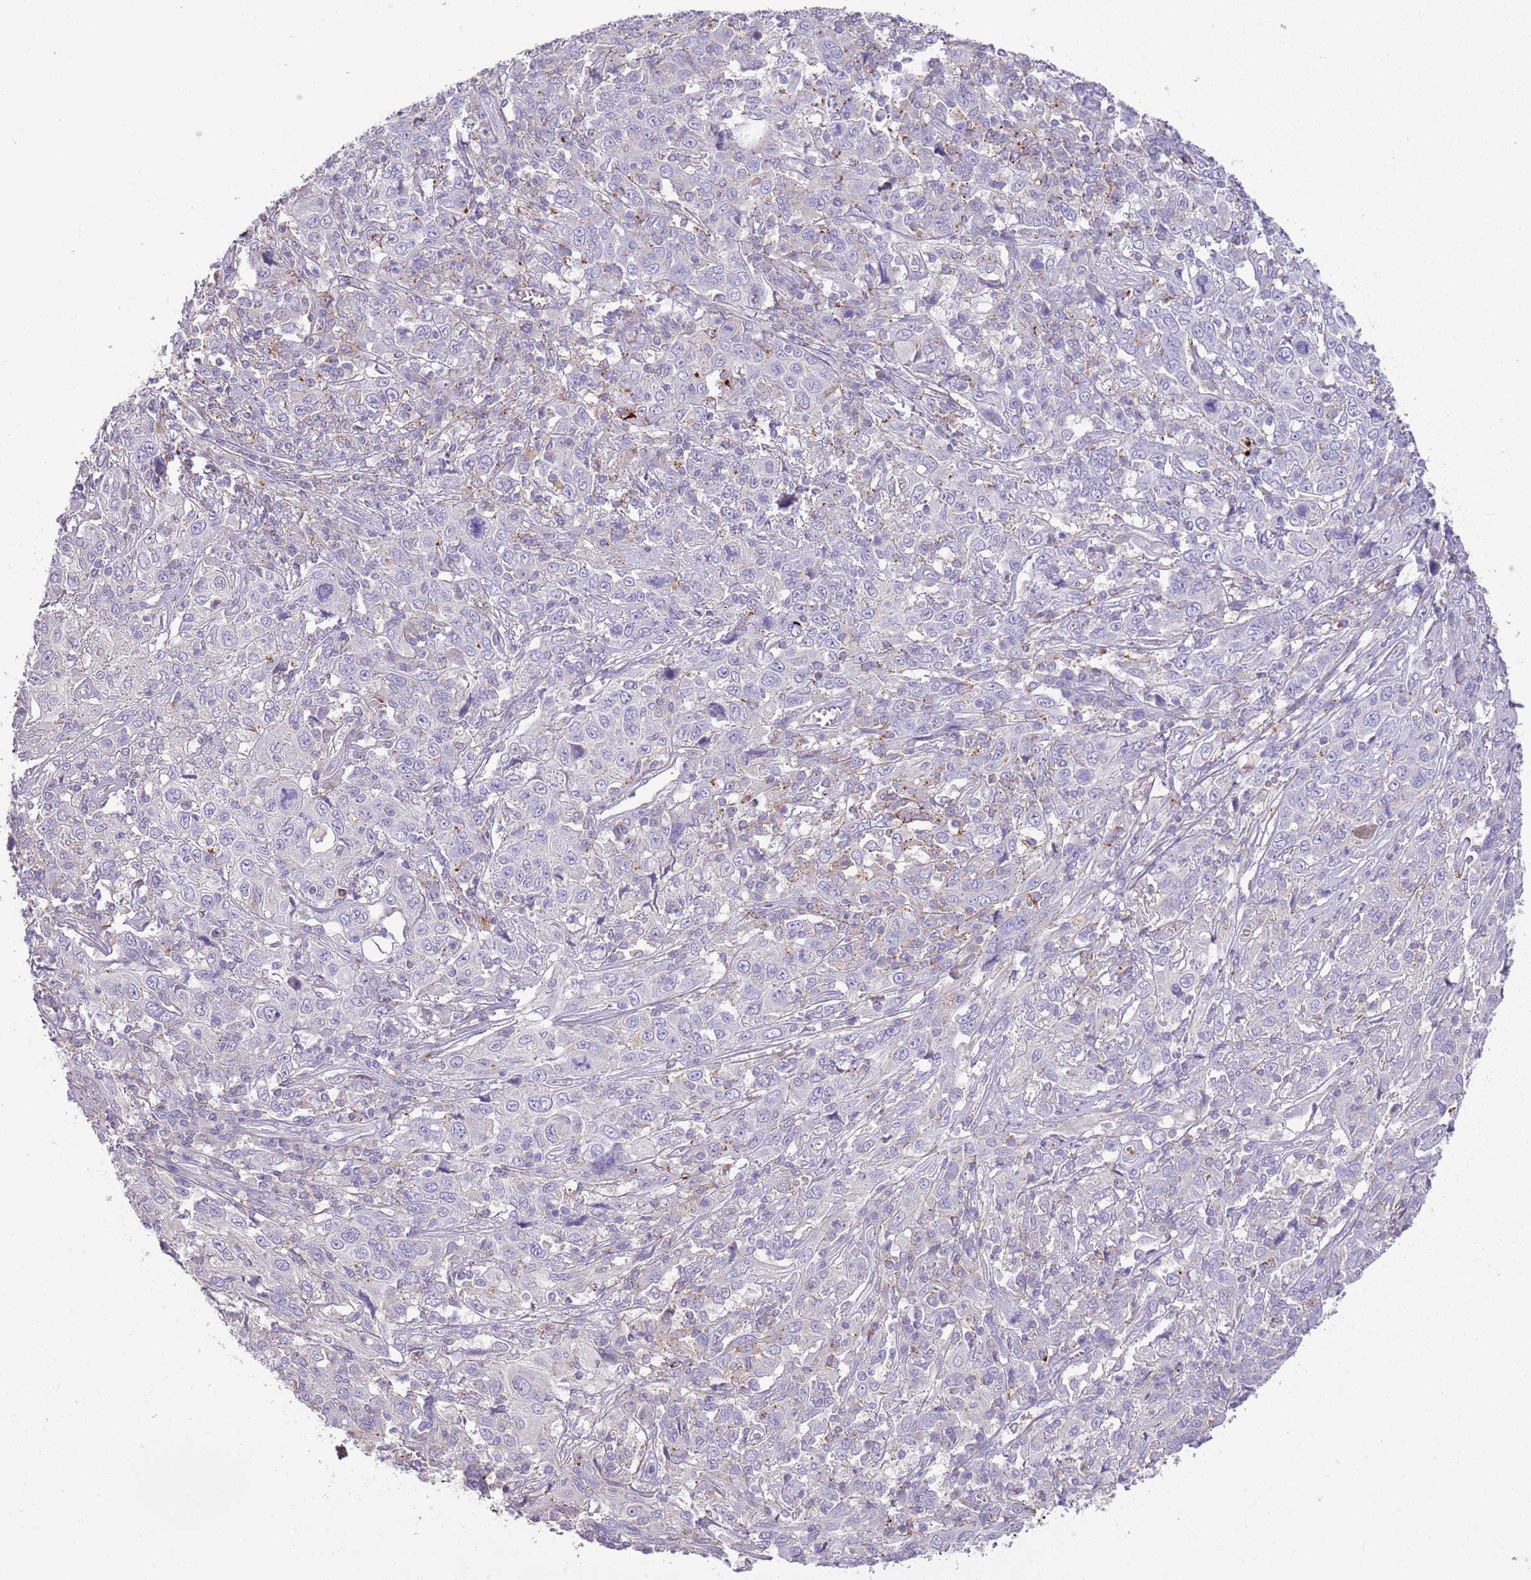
{"staining": {"intensity": "weak", "quantity": "<25%", "location": "cytoplasmic/membranous"}, "tissue": "cervical cancer", "cell_type": "Tumor cells", "image_type": "cancer", "snomed": [{"axis": "morphology", "description": "Squamous cell carcinoma, NOS"}, {"axis": "topography", "description": "Cervix"}], "caption": "DAB (3,3'-diaminobenzidine) immunohistochemical staining of squamous cell carcinoma (cervical) displays no significant expression in tumor cells.", "gene": "ABHD17A", "patient": {"sex": "female", "age": 46}}